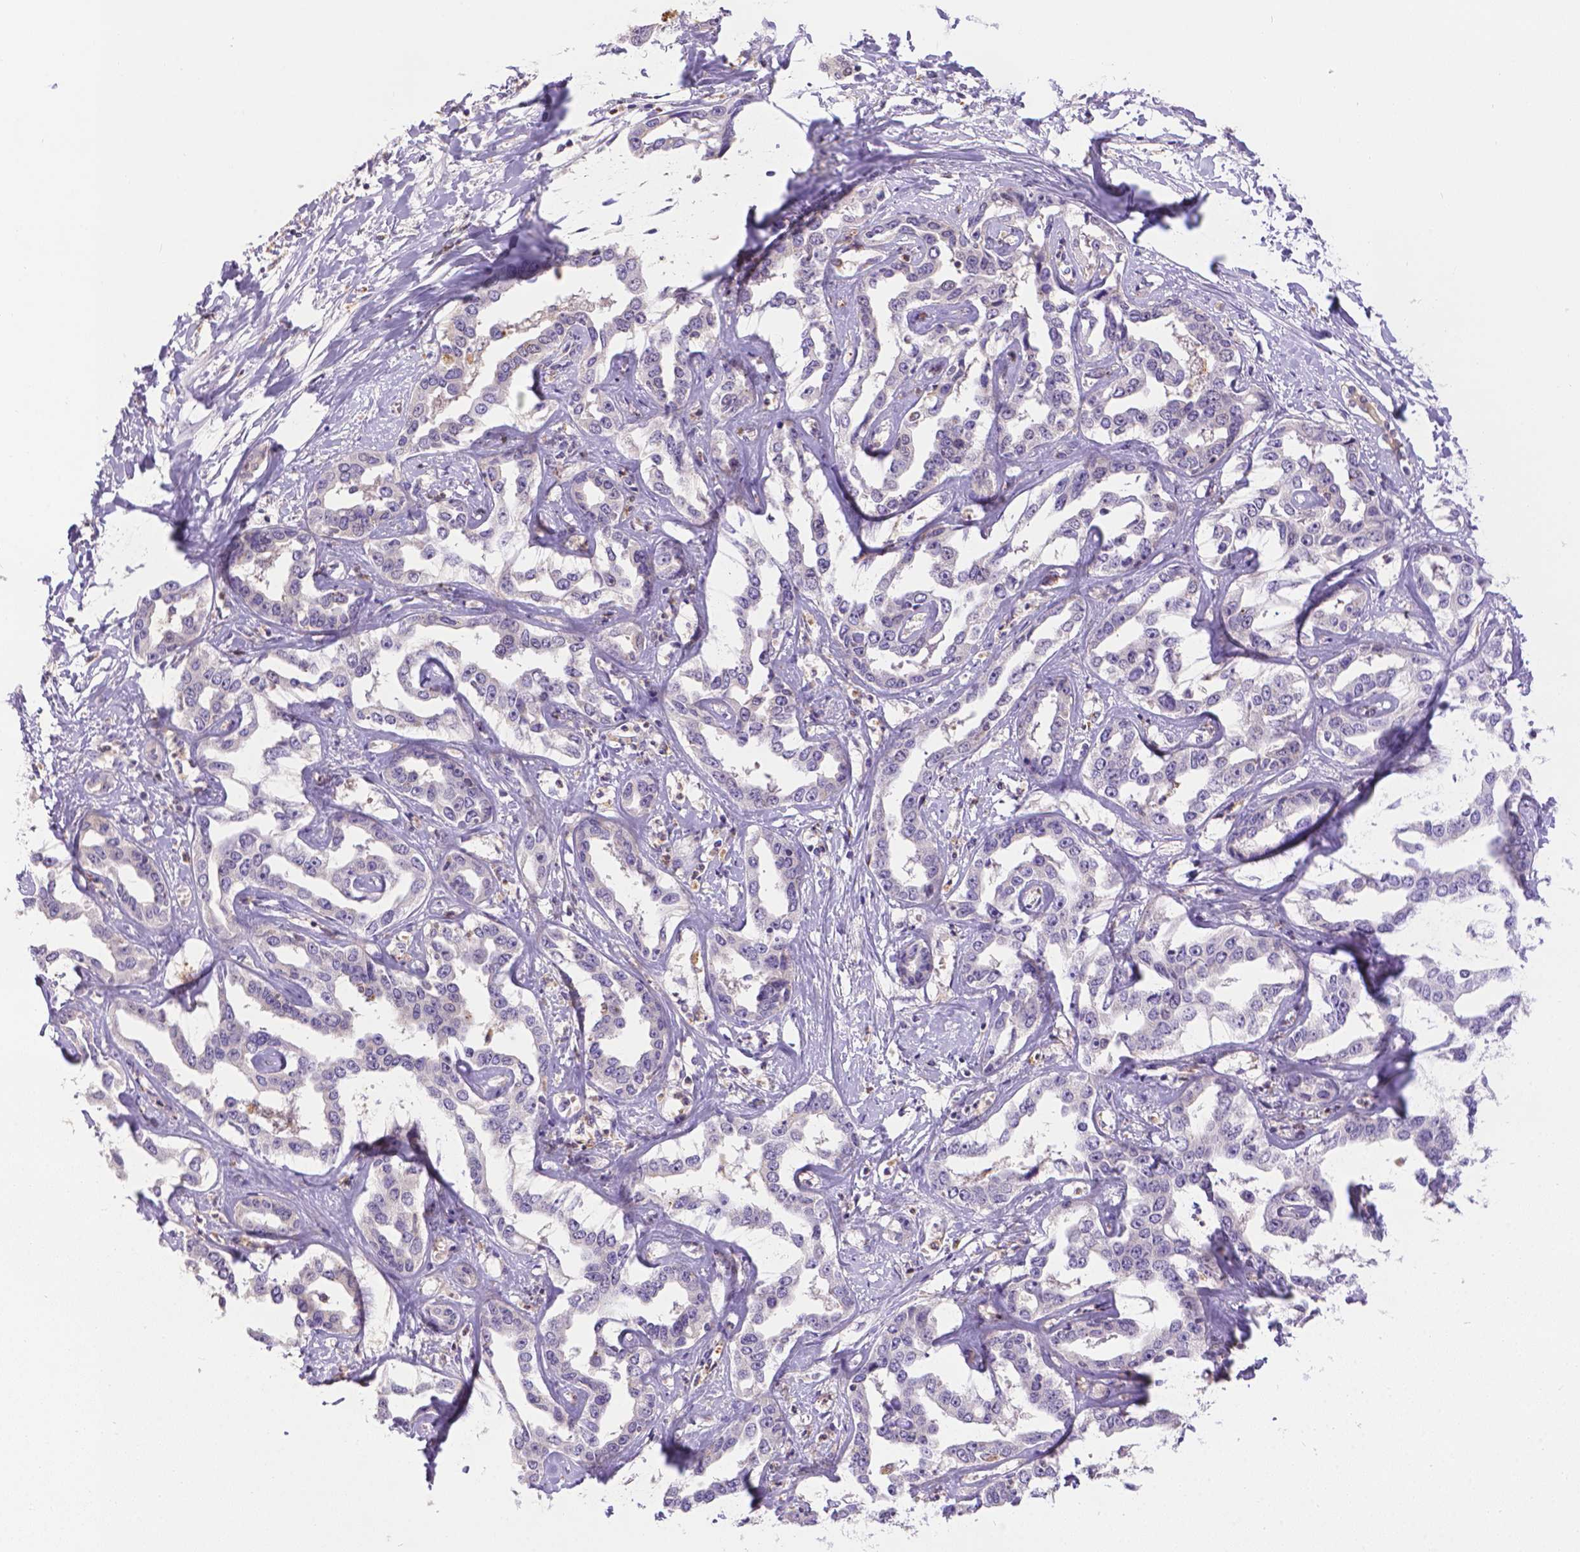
{"staining": {"intensity": "negative", "quantity": "none", "location": "none"}, "tissue": "liver cancer", "cell_type": "Tumor cells", "image_type": "cancer", "snomed": [{"axis": "morphology", "description": "Cholangiocarcinoma"}, {"axis": "topography", "description": "Liver"}], "caption": "The IHC micrograph has no significant staining in tumor cells of liver cancer tissue.", "gene": "TM4SF18", "patient": {"sex": "male", "age": 59}}